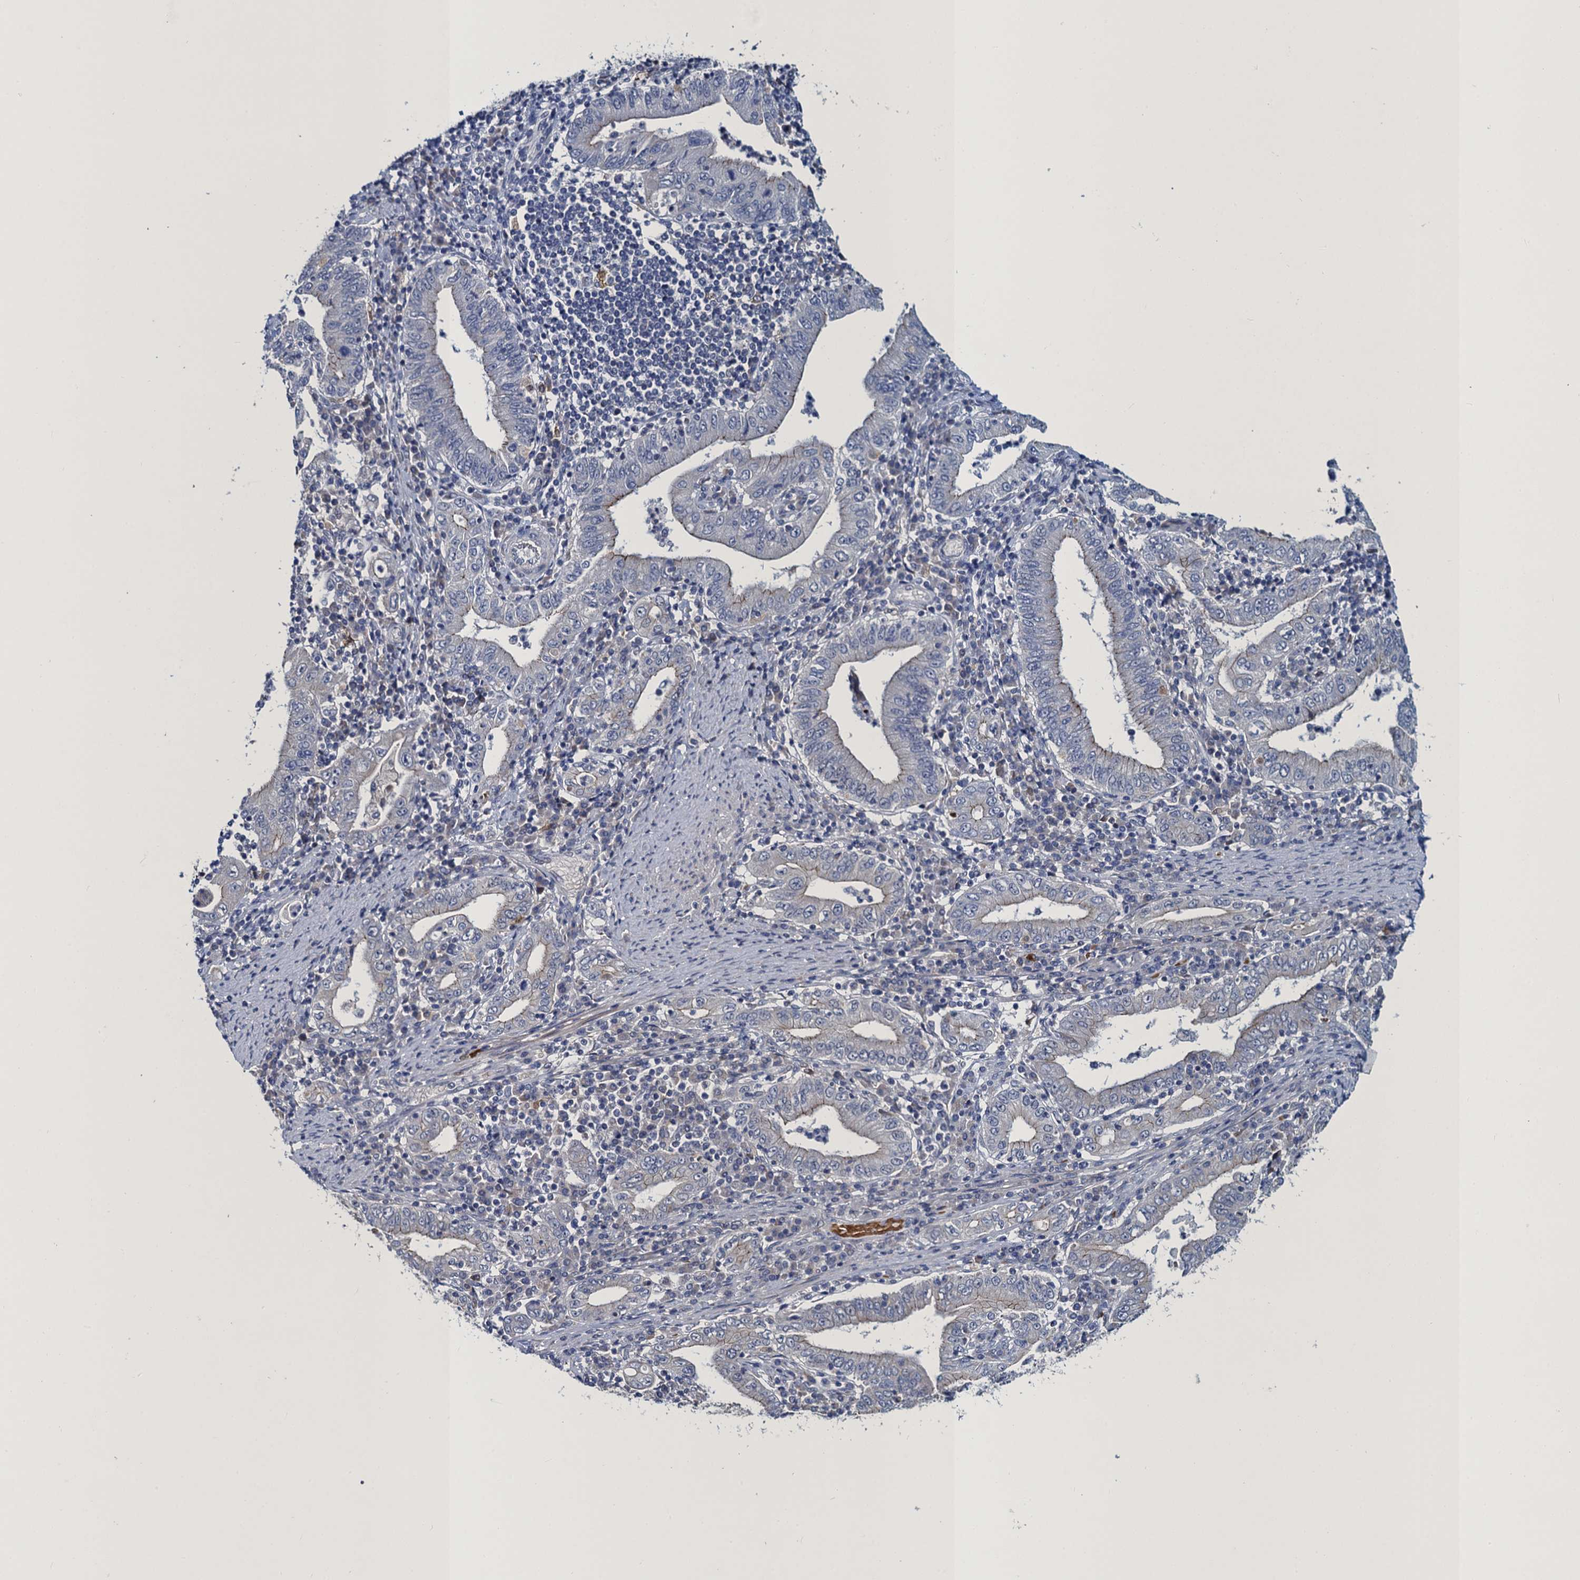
{"staining": {"intensity": "negative", "quantity": "none", "location": "none"}, "tissue": "stomach cancer", "cell_type": "Tumor cells", "image_type": "cancer", "snomed": [{"axis": "morphology", "description": "Normal tissue, NOS"}, {"axis": "morphology", "description": "Adenocarcinoma, NOS"}, {"axis": "topography", "description": "Esophagus"}, {"axis": "topography", "description": "Stomach, upper"}, {"axis": "topography", "description": "Peripheral nerve tissue"}], "caption": "There is no significant positivity in tumor cells of stomach cancer. (DAB immunohistochemistry (IHC), high magnification).", "gene": "ATOSA", "patient": {"sex": "male", "age": 62}}